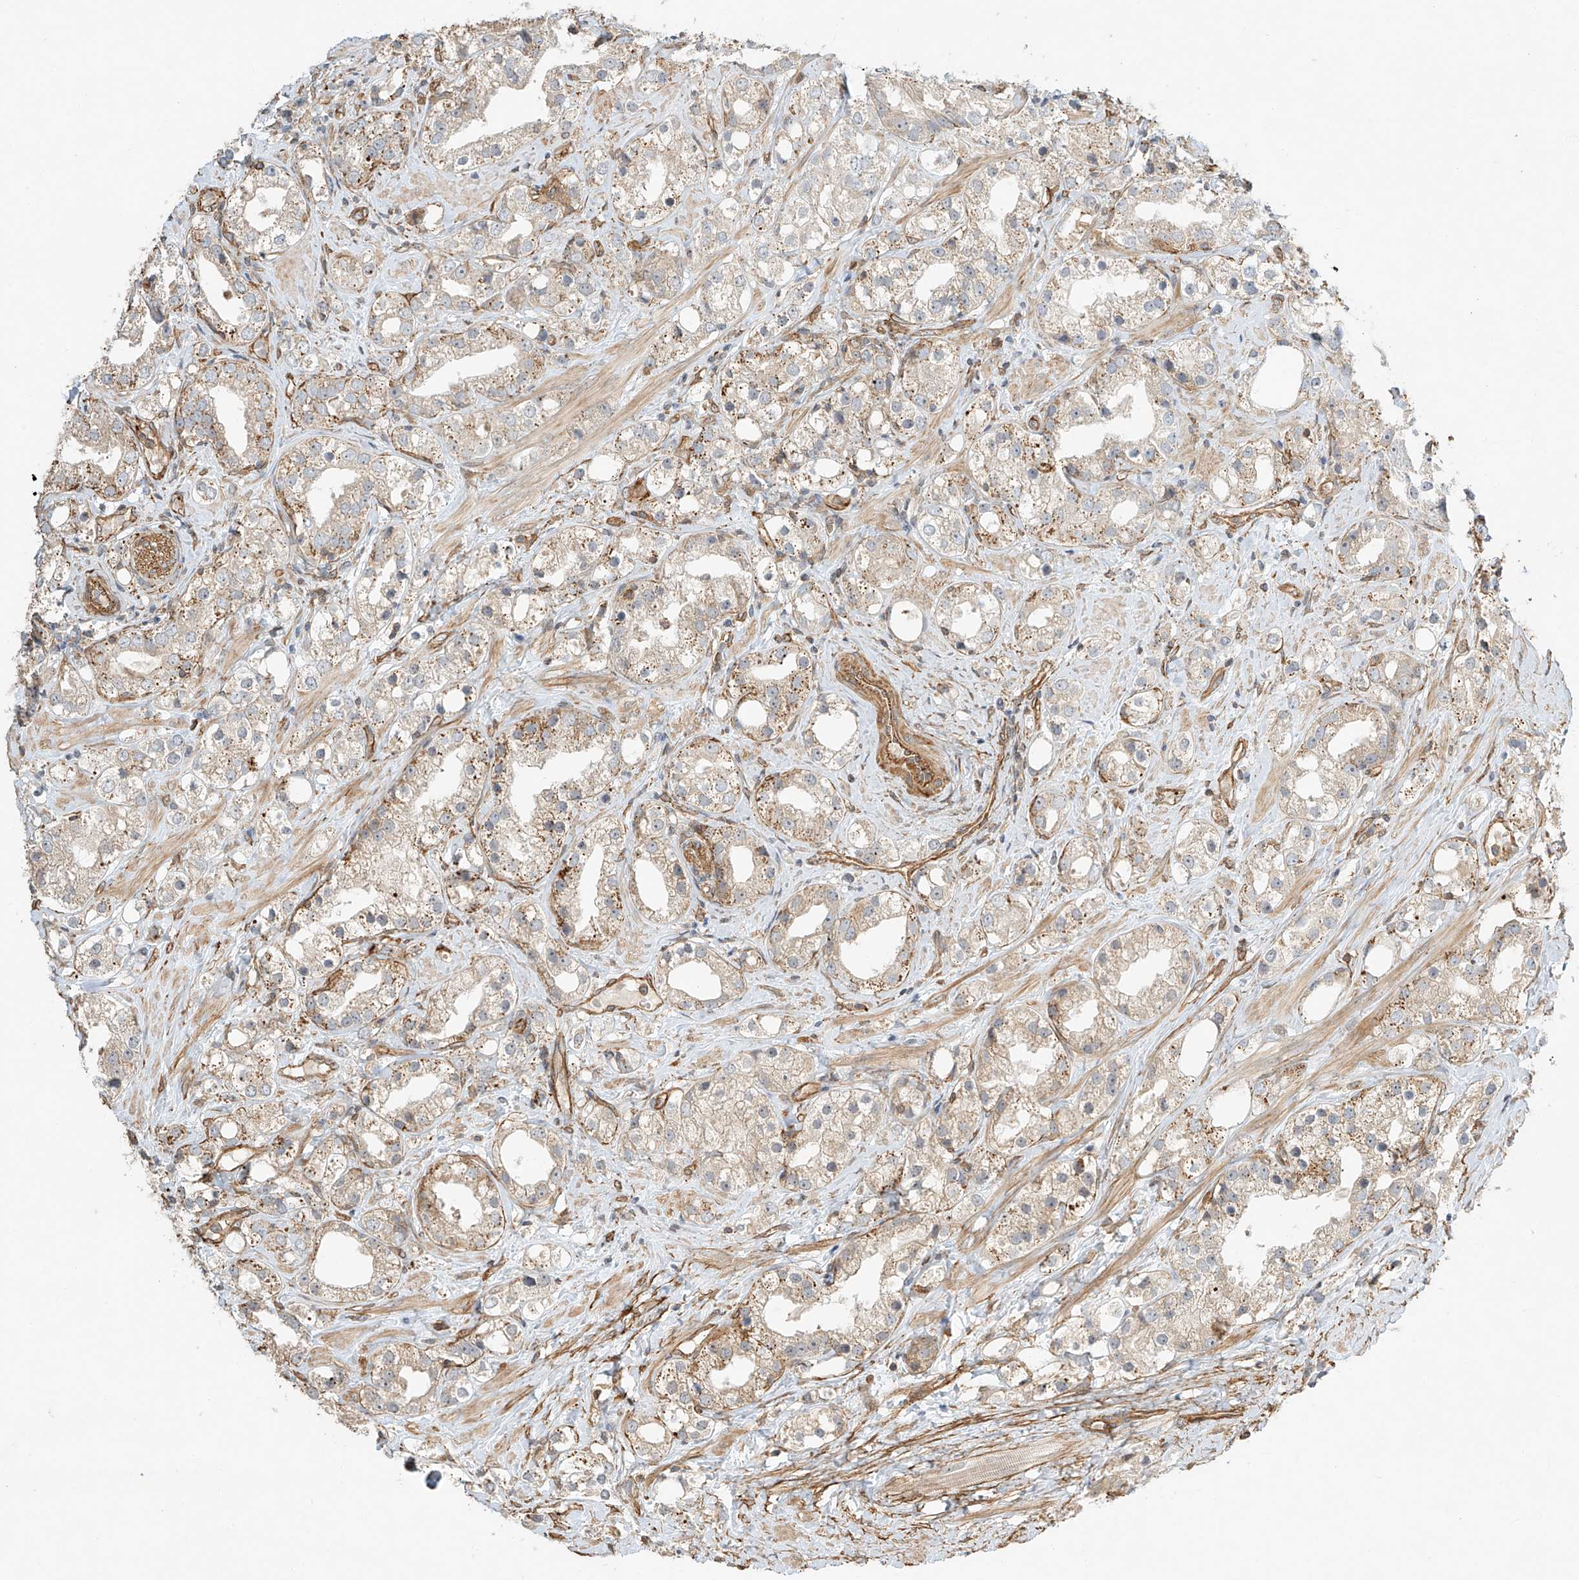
{"staining": {"intensity": "weak", "quantity": "25%-75%", "location": "cytoplasmic/membranous"}, "tissue": "prostate cancer", "cell_type": "Tumor cells", "image_type": "cancer", "snomed": [{"axis": "morphology", "description": "Adenocarcinoma, NOS"}, {"axis": "topography", "description": "Prostate"}], "caption": "The micrograph demonstrates immunohistochemical staining of prostate adenocarcinoma. There is weak cytoplasmic/membranous expression is appreciated in about 25%-75% of tumor cells.", "gene": "CSMD3", "patient": {"sex": "male", "age": 79}}